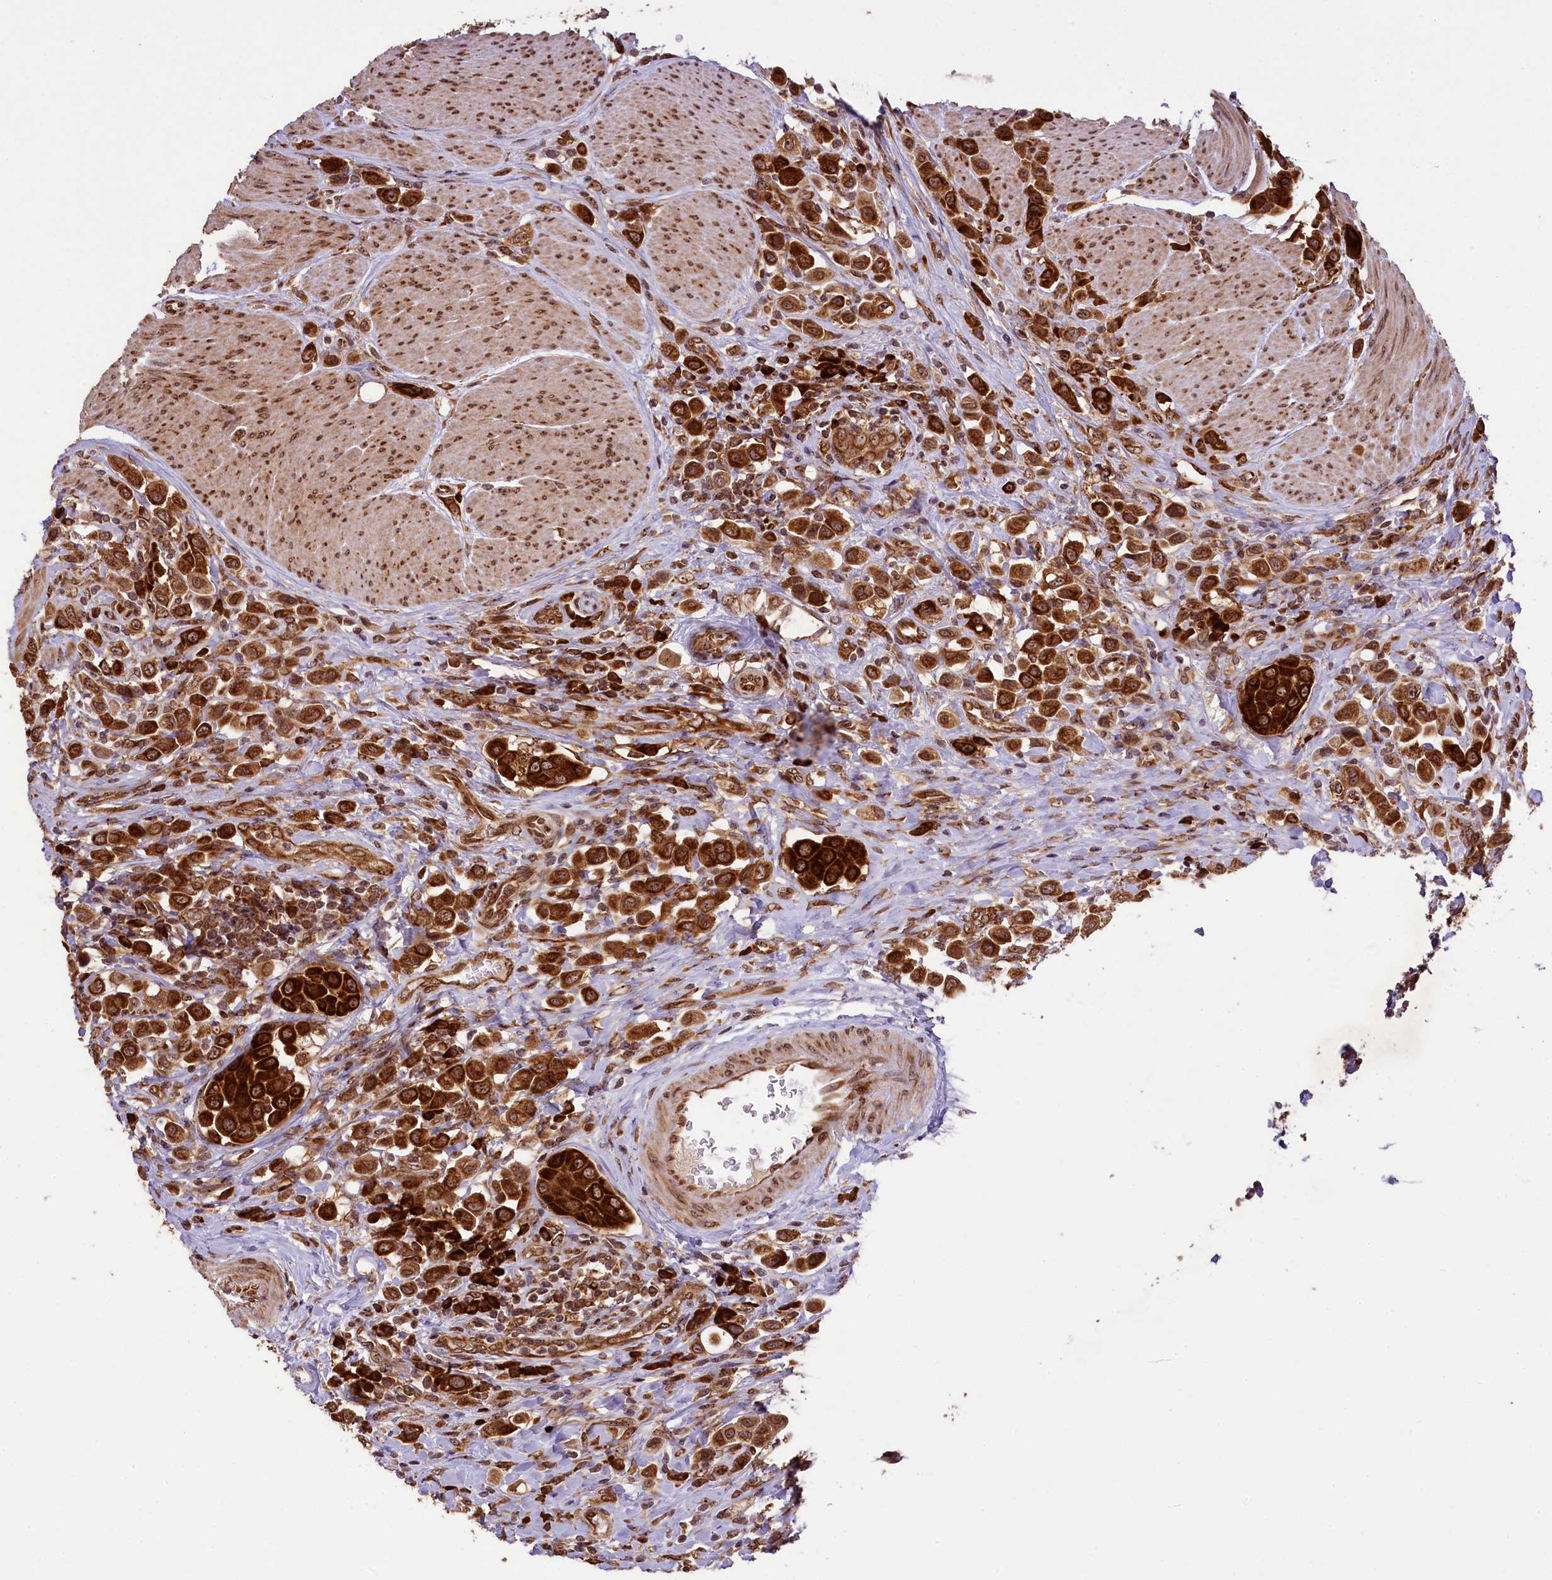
{"staining": {"intensity": "strong", "quantity": ">75%", "location": "cytoplasmic/membranous"}, "tissue": "urothelial cancer", "cell_type": "Tumor cells", "image_type": "cancer", "snomed": [{"axis": "morphology", "description": "Urothelial carcinoma, High grade"}, {"axis": "topography", "description": "Urinary bladder"}], "caption": "This is a photomicrograph of IHC staining of urothelial cancer, which shows strong positivity in the cytoplasmic/membranous of tumor cells.", "gene": "LARP4", "patient": {"sex": "male", "age": 50}}